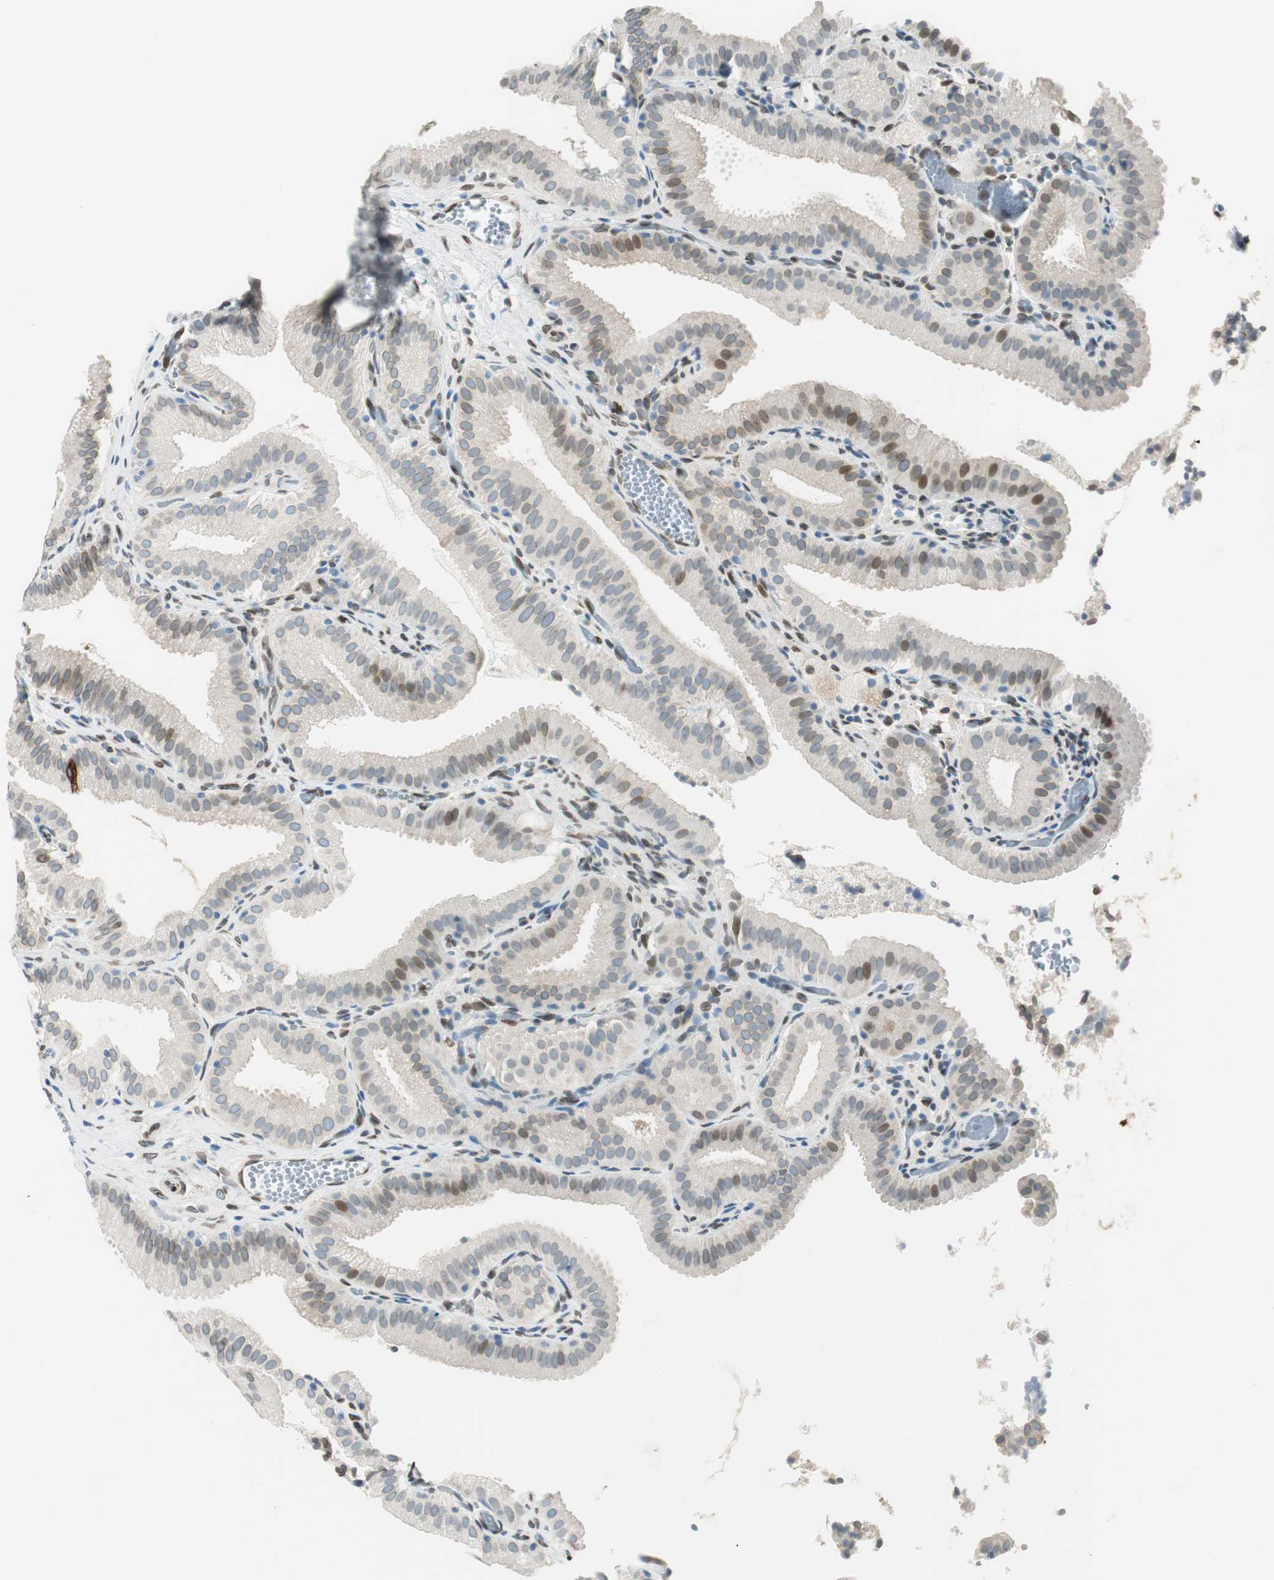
{"staining": {"intensity": "moderate", "quantity": "25%-75%", "location": "nuclear"}, "tissue": "gallbladder", "cell_type": "Glandular cells", "image_type": "normal", "snomed": [{"axis": "morphology", "description": "Normal tissue, NOS"}, {"axis": "topography", "description": "Gallbladder"}], "caption": "Immunohistochemical staining of benign gallbladder displays medium levels of moderate nuclear positivity in about 25%-75% of glandular cells. (Stains: DAB (3,3'-diaminobenzidine) in brown, nuclei in blue, Microscopy: brightfield microscopy at high magnification).", "gene": "TMEM260", "patient": {"sex": "male", "age": 54}}